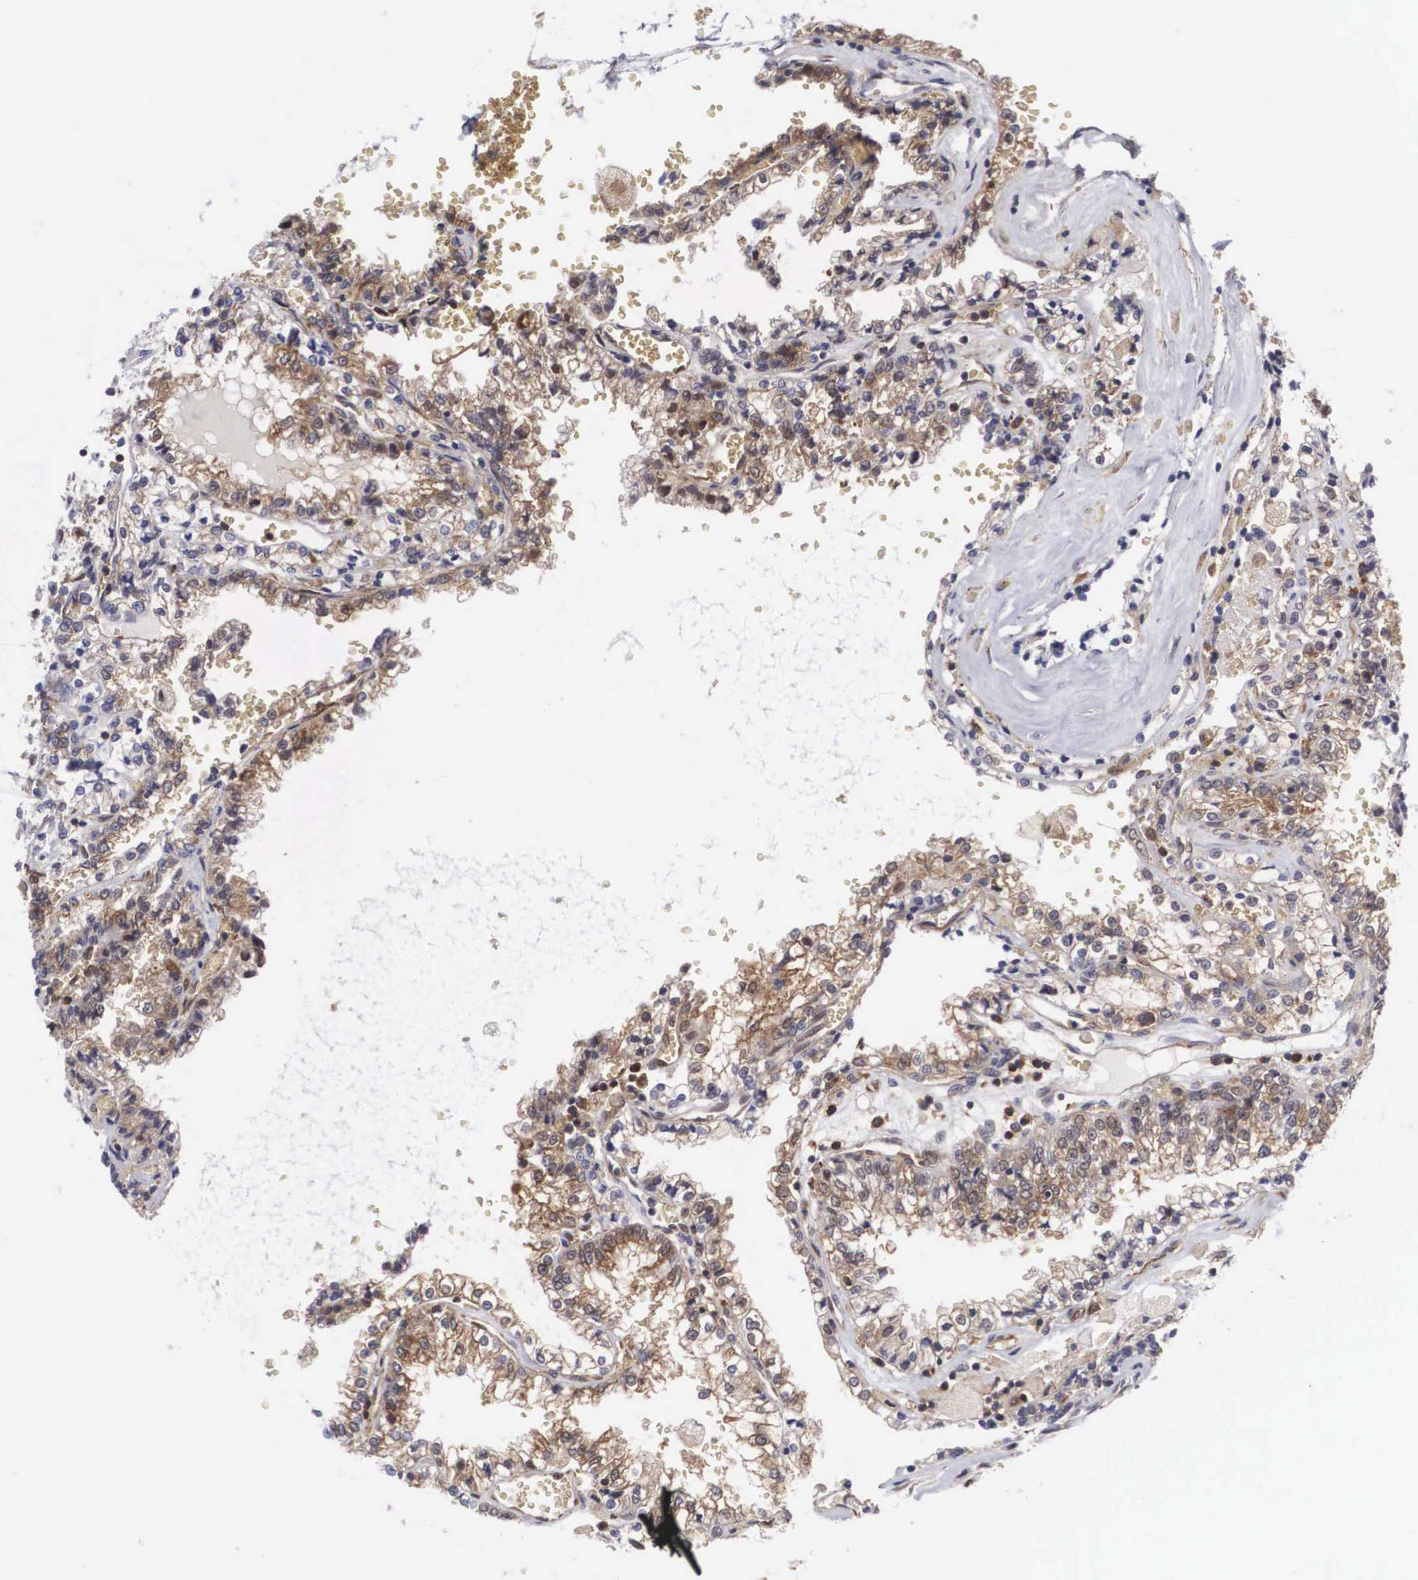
{"staining": {"intensity": "moderate", "quantity": ">75%", "location": "cytoplasmic/membranous,nuclear"}, "tissue": "renal cancer", "cell_type": "Tumor cells", "image_type": "cancer", "snomed": [{"axis": "morphology", "description": "Adenocarcinoma, NOS"}, {"axis": "topography", "description": "Kidney"}], "caption": "Adenocarcinoma (renal) was stained to show a protein in brown. There is medium levels of moderate cytoplasmic/membranous and nuclear staining in approximately >75% of tumor cells.", "gene": "ADSL", "patient": {"sex": "female", "age": 56}}